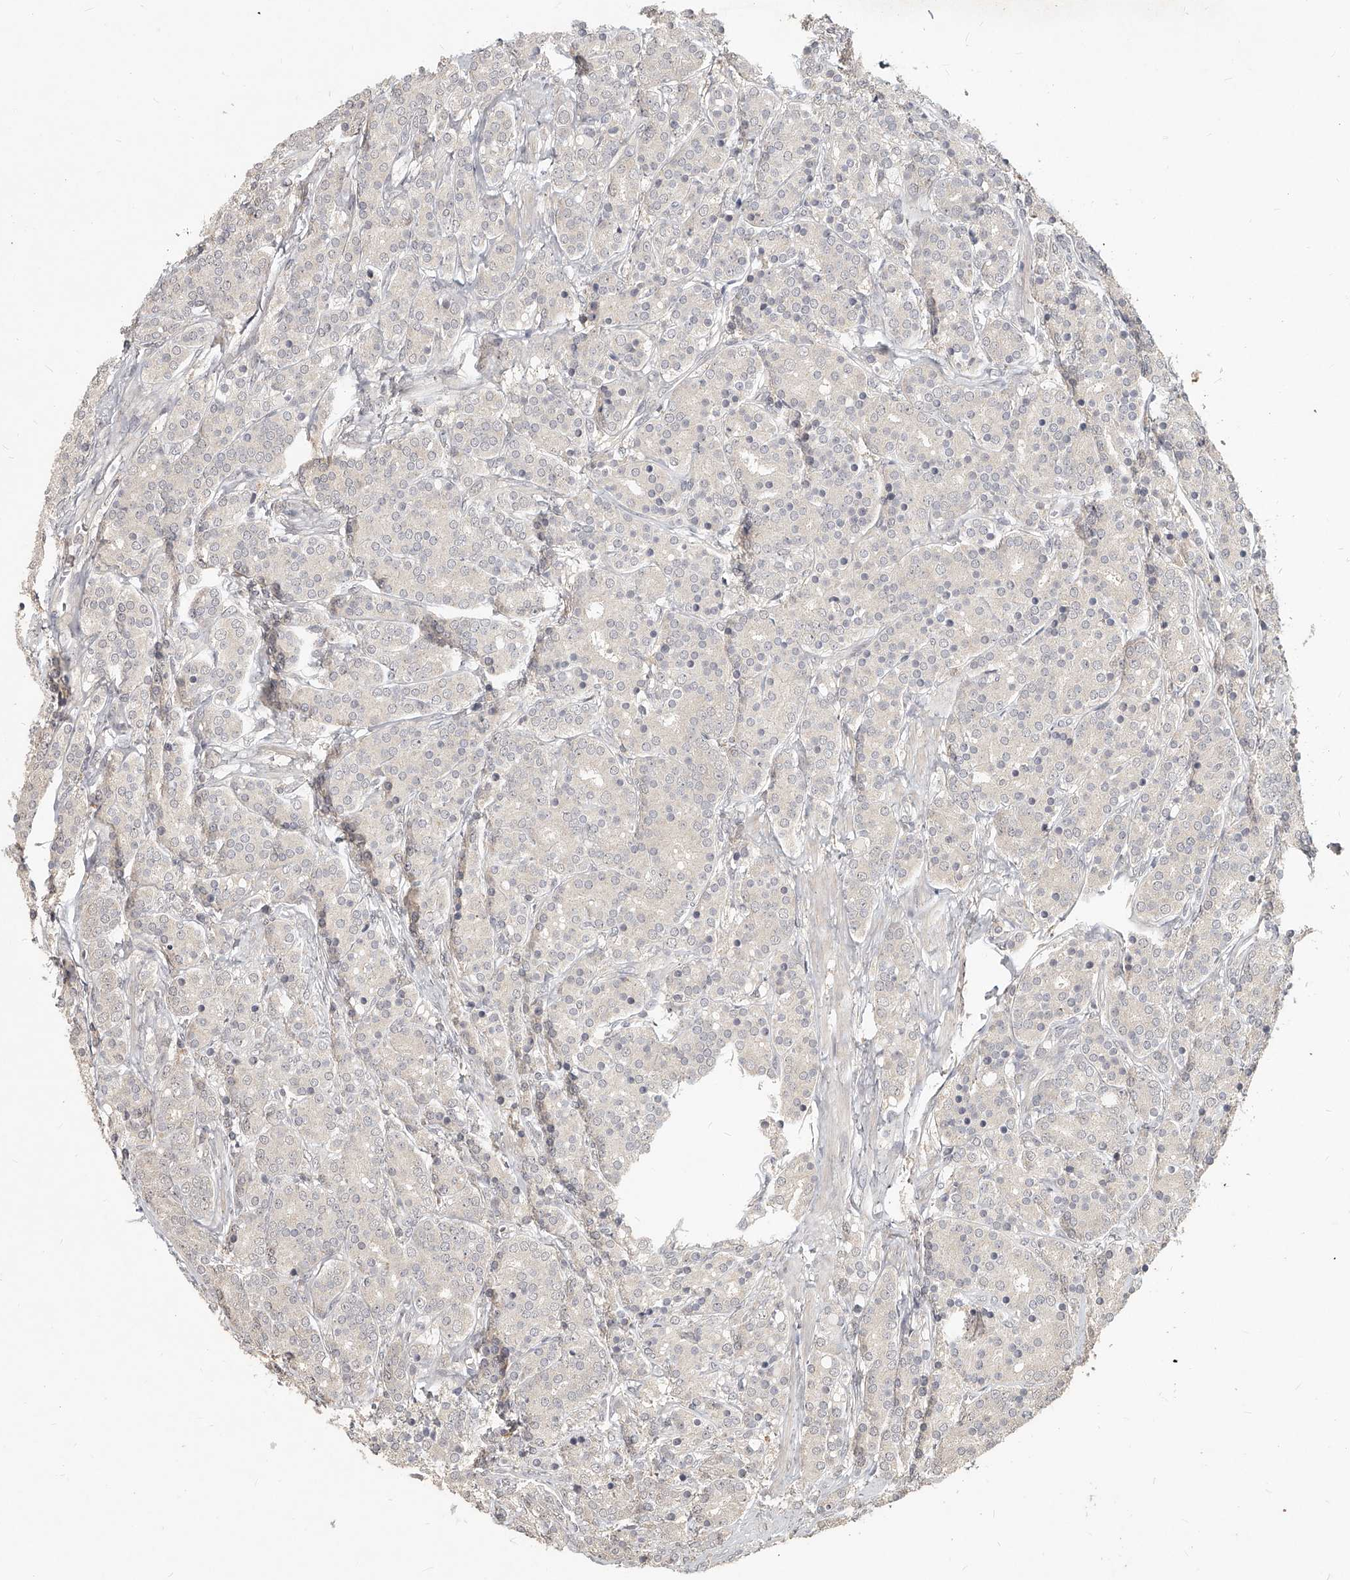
{"staining": {"intensity": "negative", "quantity": "none", "location": "none"}, "tissue": "prostate cancer", "cell_type": "Tumor cells", "image_type": "cancer", "snomed": [{"axis": "morphology", "description": "Adenocarcinoma, High grade"}, {"axis": "topography", "description": "Prostate"}], "caption": "This is an IHC photomicrograph of high-grade adenocarcinoma (prostate). There is no positivity in tumor cells.", "gene": "SLC37A1", "patient": {"sex": "male", "age": 62}}